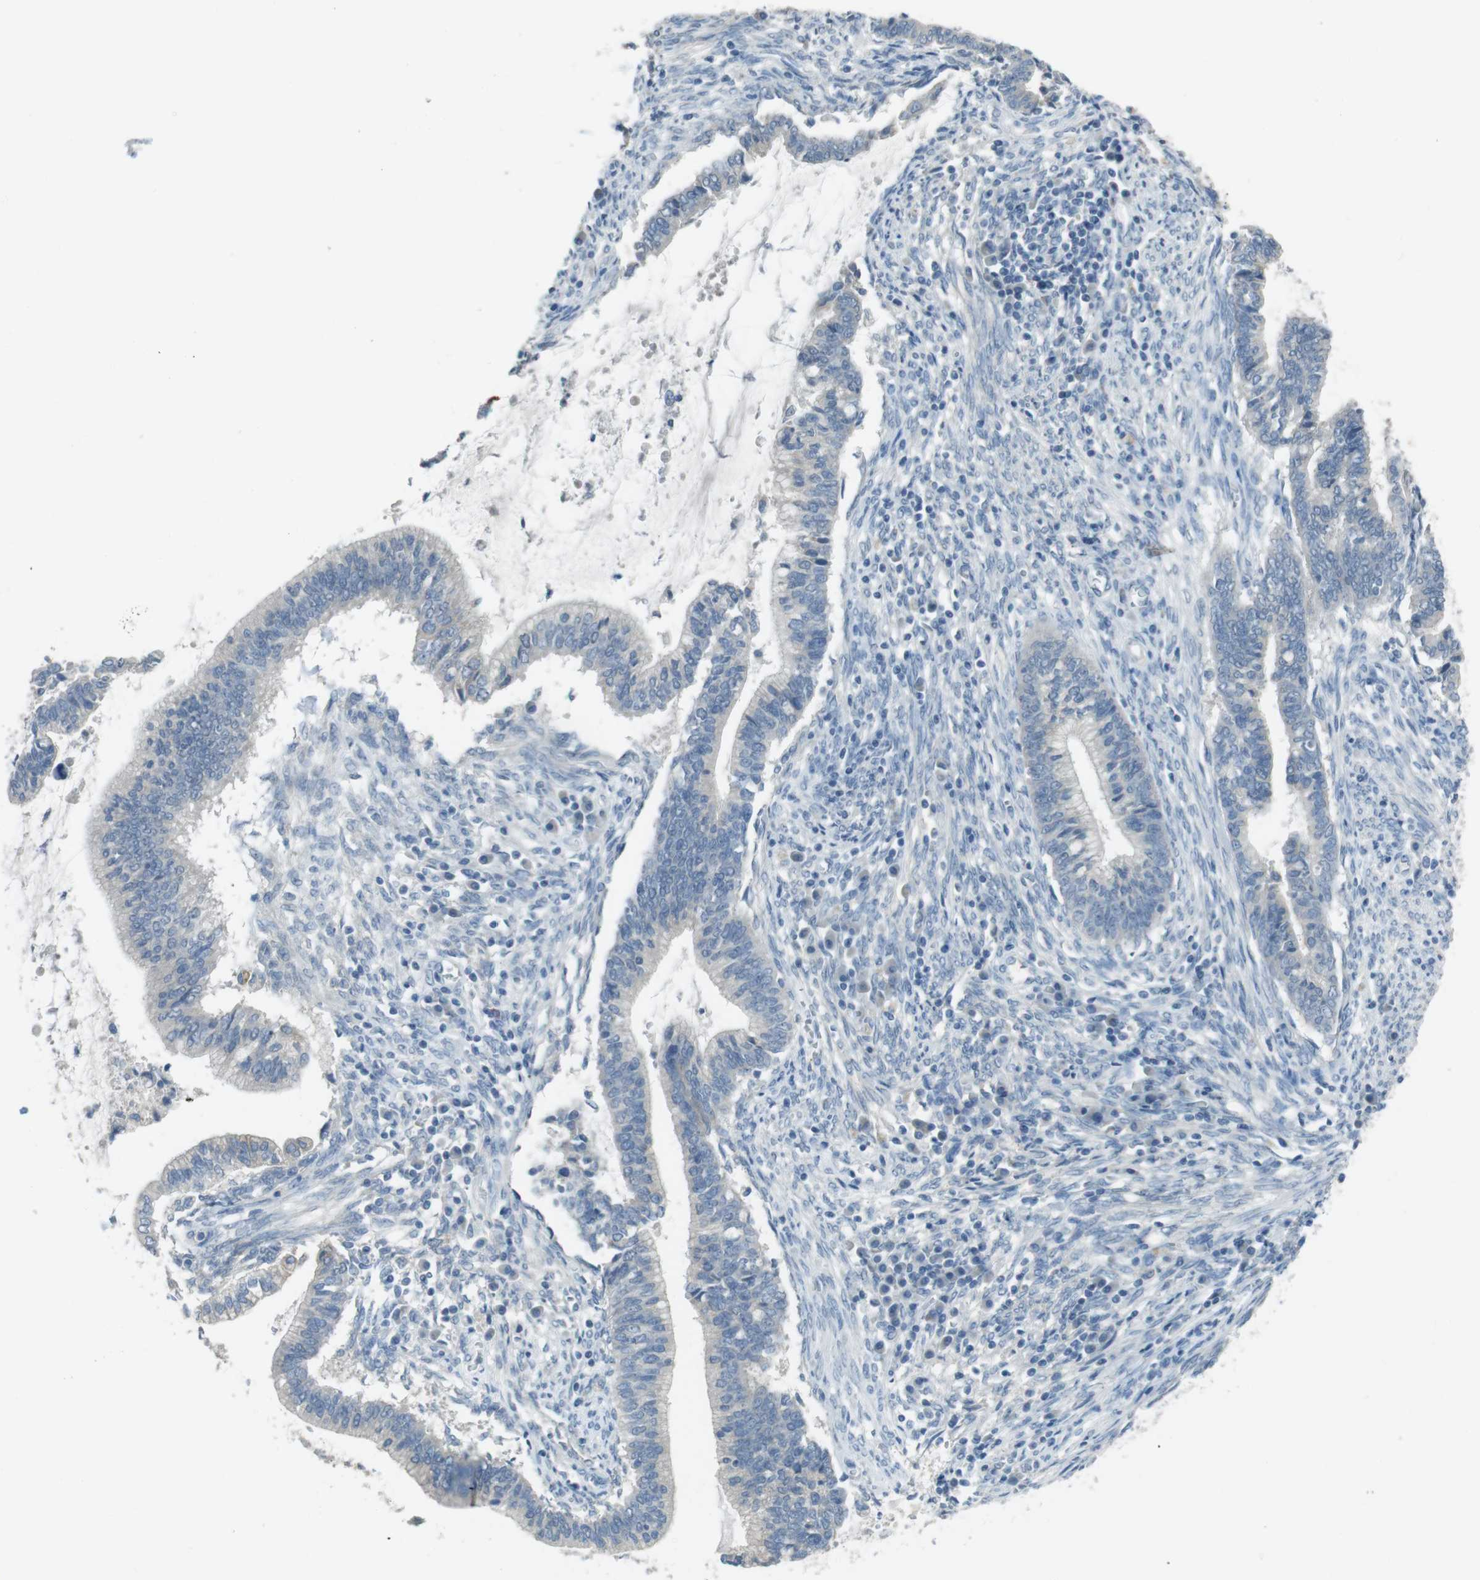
{"staining": {"intensity": "negative", "quantity": "none", "location": "none"}, "tissue": "cervical cancer", "cell_type": "Tumor cells", "image_type": "cancer", "snomed": [{"axis": "morphology", "description": "Adenocarcinoma, NOS"}, {"axis": "topography", "description": "Cervix"}], "caption": "Cervical adenocarcinoma was stained to show a protein in brown. There is no significant staining in tumor cells. The staining is performed using DAB brown chromogen with nuclei counter-stained in using hematoxylin.", "gene": "ENTPD7", "patient": {"sex": "female", "age": 44}}